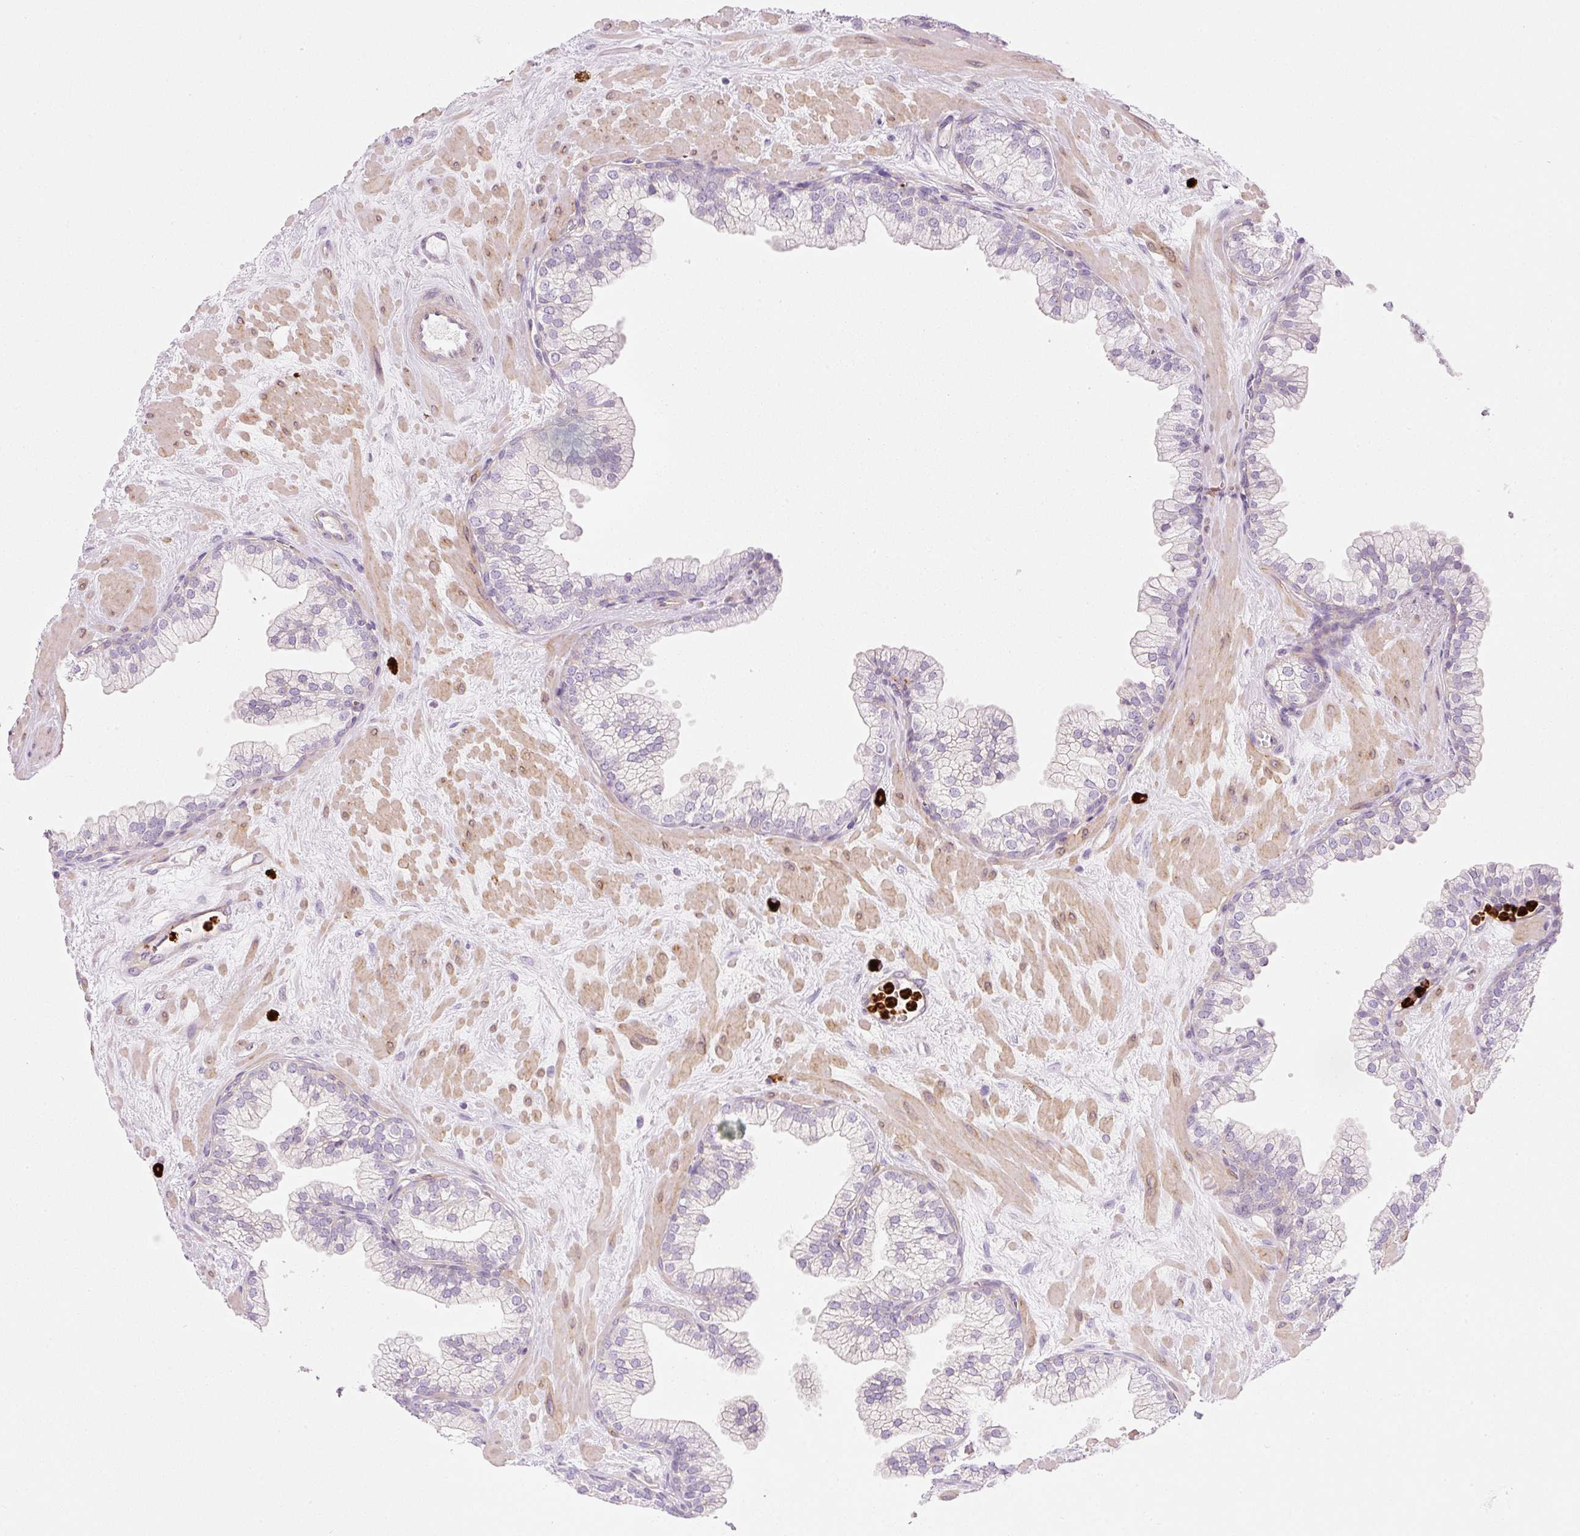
{"staining": {"intensity": "weak", "quantity": "<25%", "location": "cytoplasmic/membranous"}, "tissue": "prostate", "cell_type": "Glandular cells", "image_type": "normal", "snomed": [{"axis": "morphology", "description": "Normal tissue, NOS"}, {"axis": "topography", "description": "Prostate"}, {"axis": "topography", "description": "Peripheral nerve tissue"}], "caption": "This is a histopathology image of immunohistochemistry staining of unremarkable prostate, which shows no positivity in glandular cells.", "gene": "MAP3K3", "patient": {"sex": "male", "age": 61}}